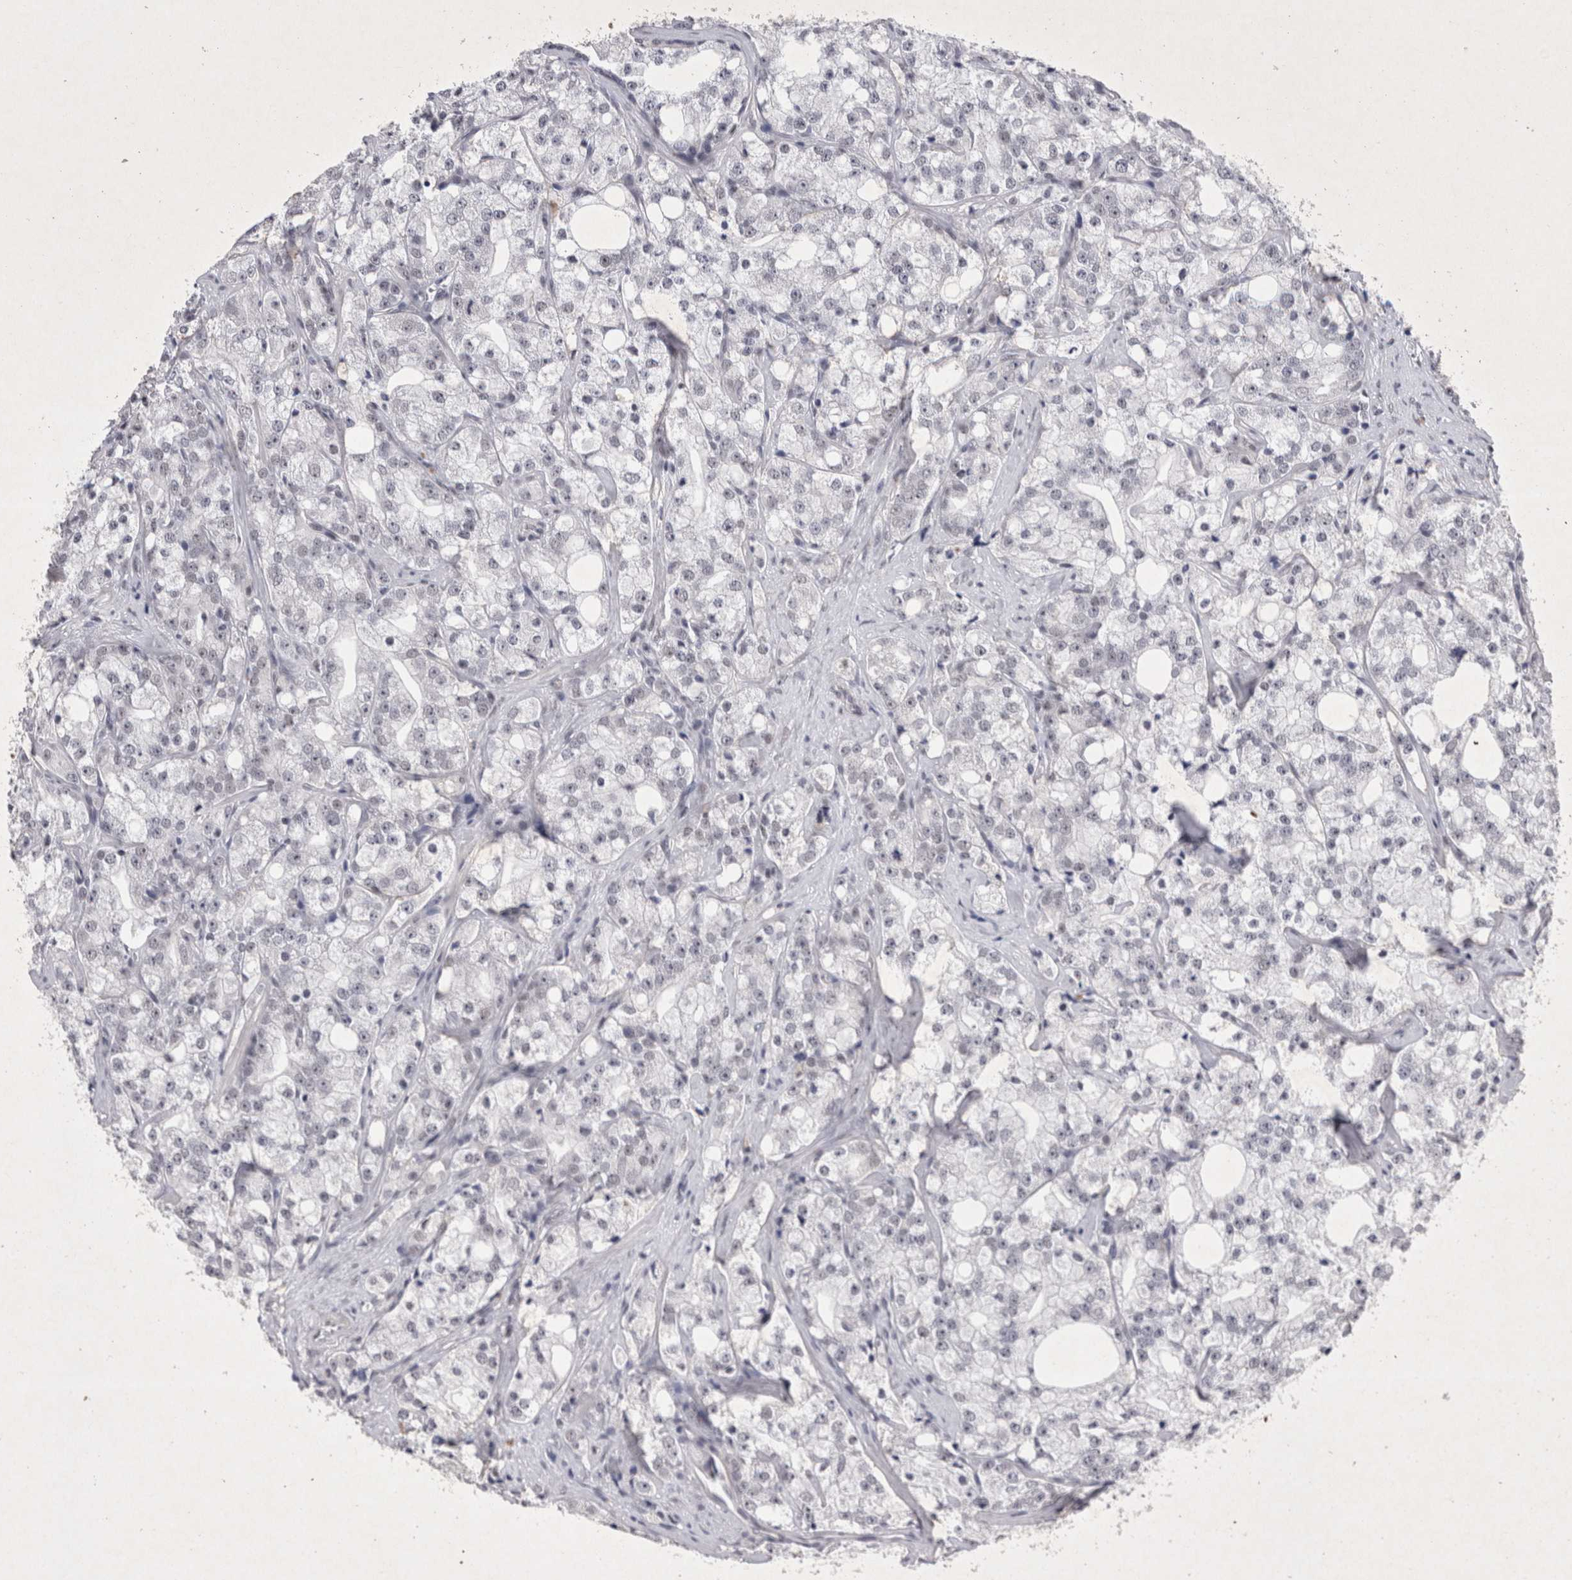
{"staining": {"intensity": "negative", "quantity": "none", "location": "none"}, "tissue": "prostate cancer", "cell_type": "Tumor cells", "image_type": "cancer", "snomed": [{"axis": "morphology", "description": "Adenocarcinoma, High grade"}, {"axis": "topography", "description": "Prostate"}], "caption": "Prostate cancer (adenocarcinoma (high-grade)) was stained to show a protein in brown. There is no significant expression in tumor cells.", "gene": "RBM6", "patient": {"sex": "male", "age": 64}}